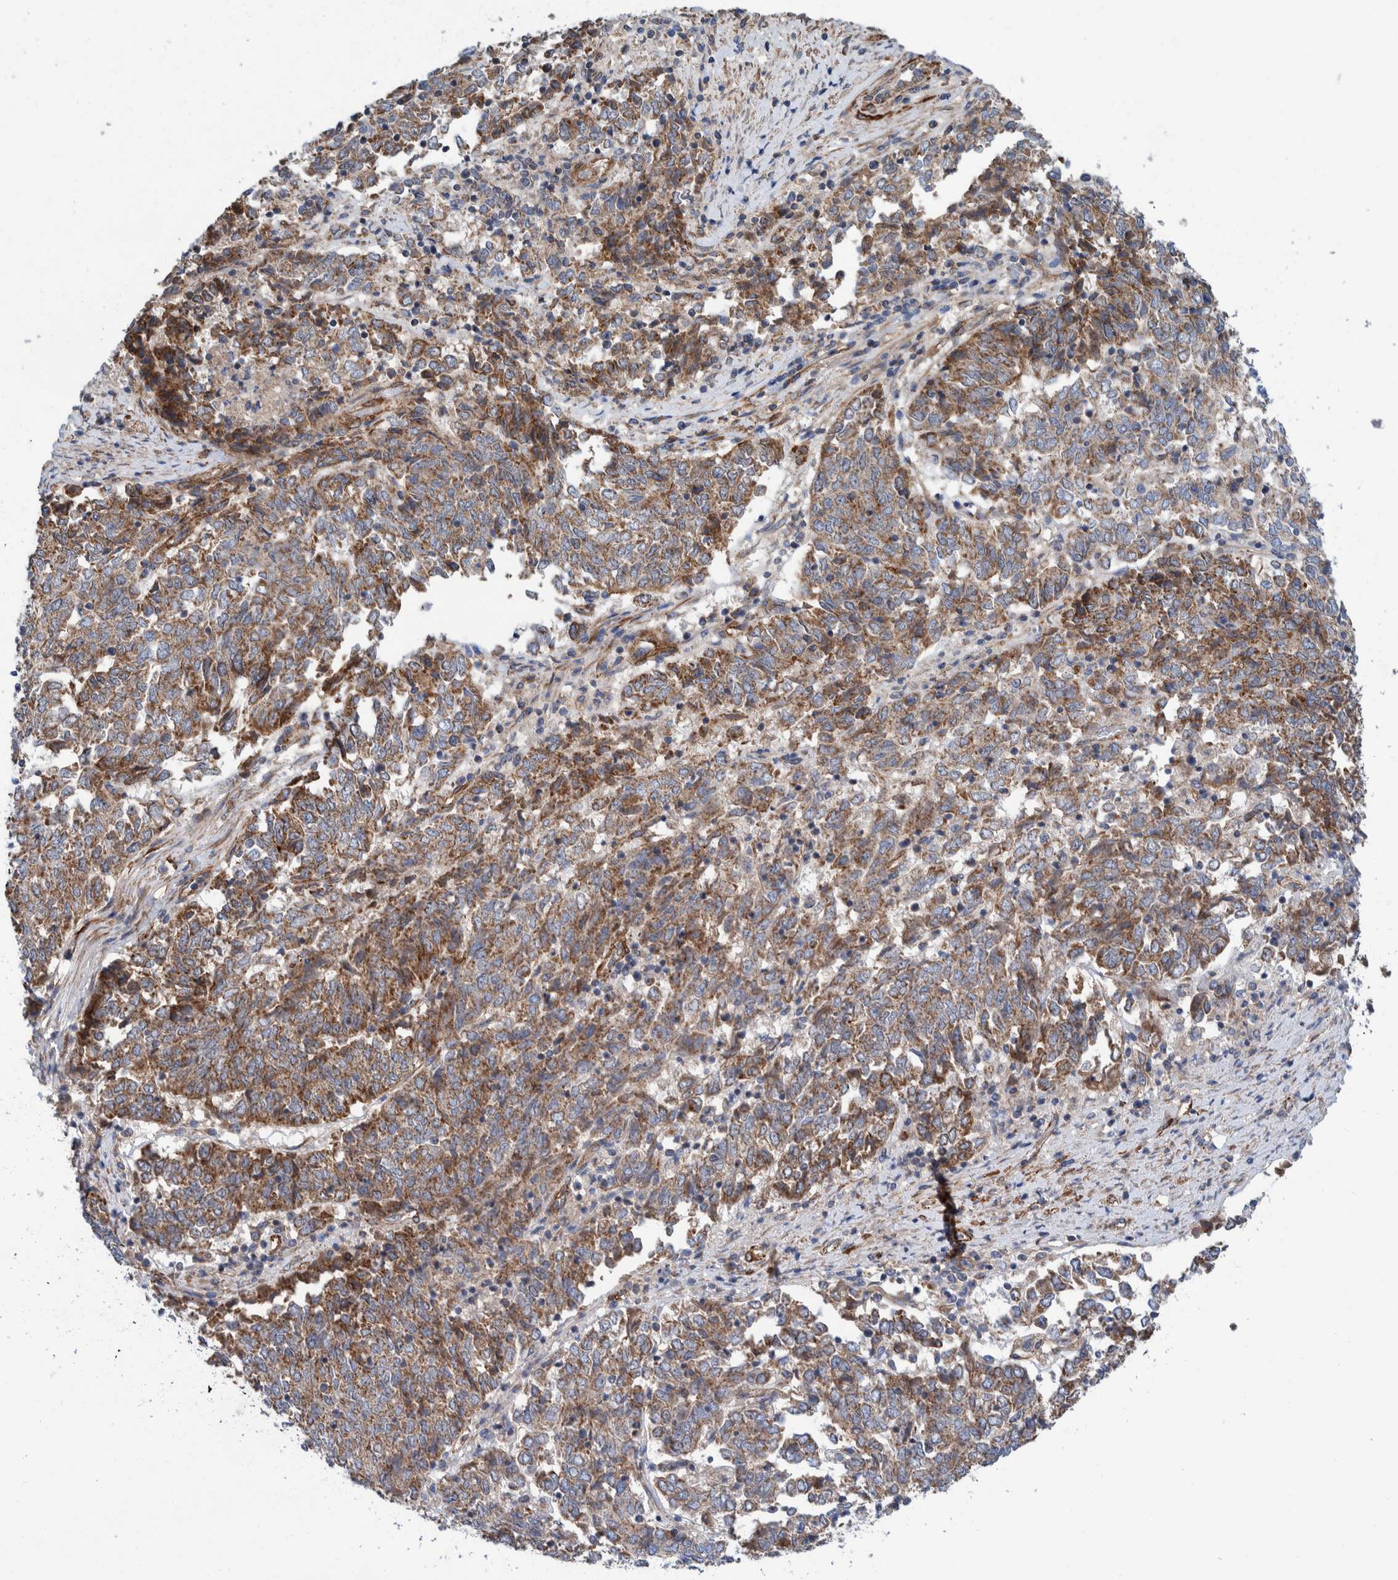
{"staining": {"intensity": "moderate", "quantity": "<25%", "location": "cytoplasmic/membranous"}, "tissue": "endometrial cancer", "cell_type": "Tumor cells", "image_type": "cancer", "snomed": [{"axis": "morphology", "description": "Adenocarcinoma, NOS"}, {"axis": "topography", "description": "Endometrium"}], "caption": "Human endometrial cancer stained for a protein (brown) exhibits moderate cytoplasmic/membranous positive positivity in about <25% of tumor cells.", "gene": "SLC25A10", "patient": {"sex": "female", "age": 80}}